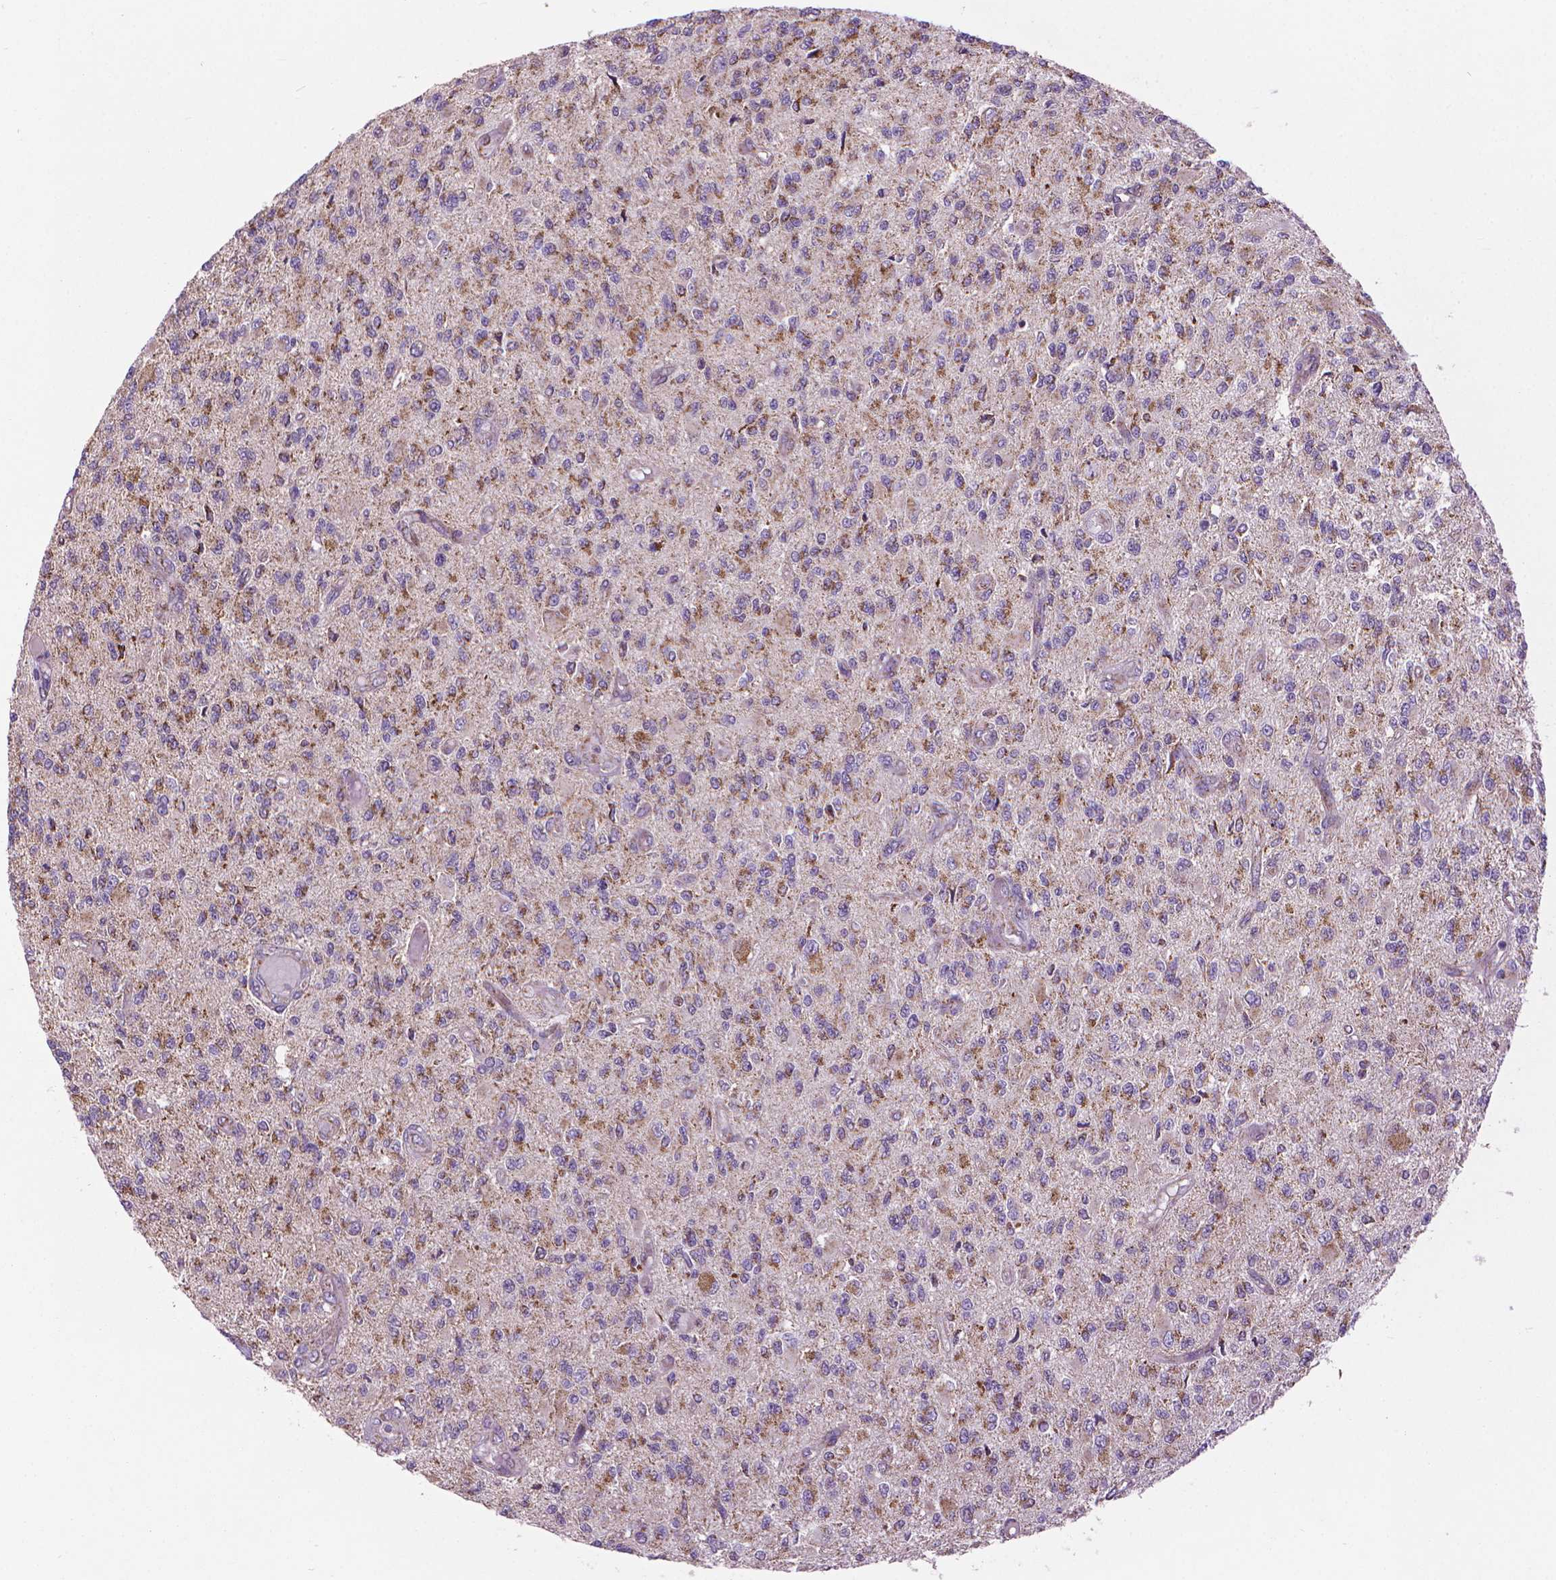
{"staining": {"intensity": "moderate", "quantity": "<25%", "location": "cytoplasmic/membranous"}, "tissue": "glioma", "cell_type": "Tumor cells", "image_type": "cancer", "snomed": [{"axis": "morphology", "description": "Glioma, malignant, High grade"}, {"axis": "topography", "description": "Brain"}], "caption": "Glioma tissue displays moderate cytoplasmic/membranous staining in about <25% of tumor cells", "gene": "VDAC1", "patient": {"sex": "female", "age": 63}}